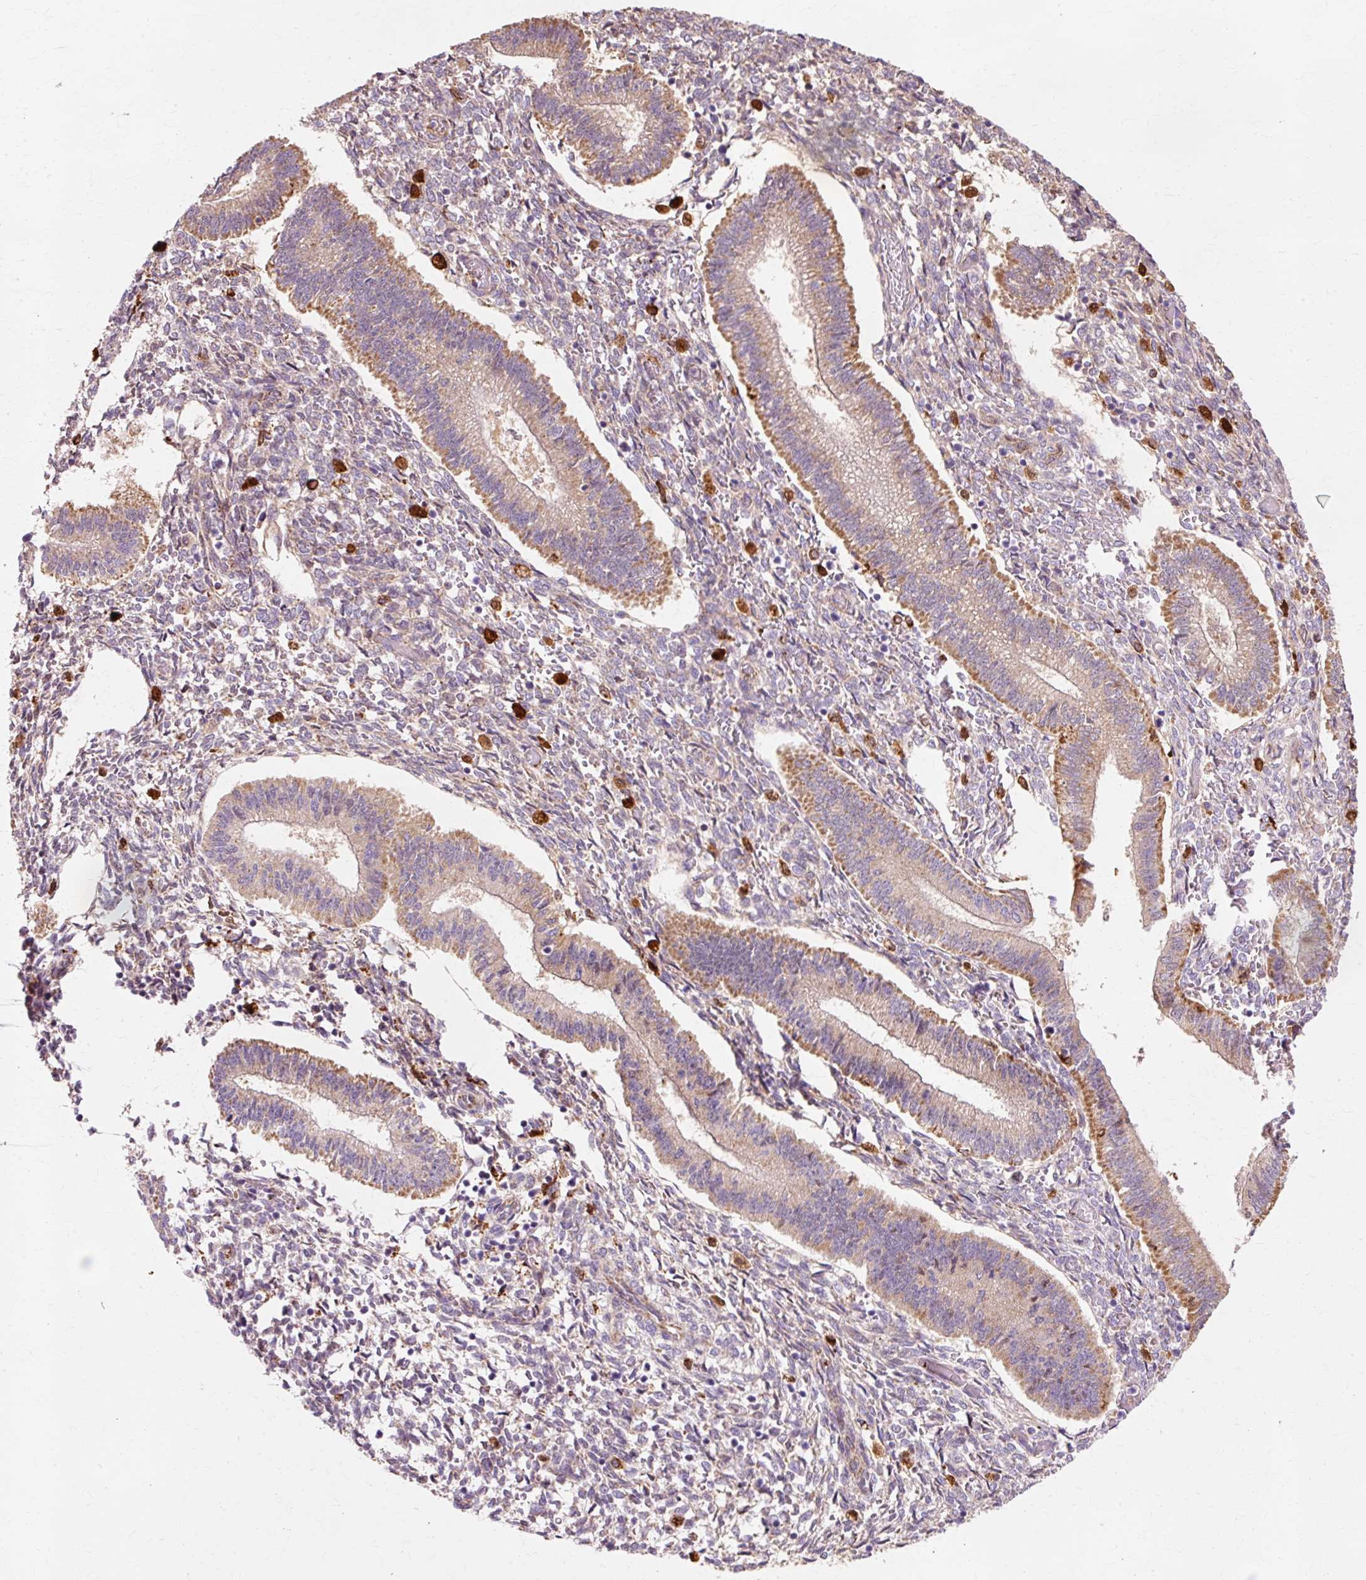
{"staining": {"intensity": "weak", "quantity": "25%-75%", "location": "cytoplasmic/membranous"}, "tissue": "endometrium", "cell_type": "Cells in endometrial stroma", "image_type": "normal", "snomed": [{"axis": "morphology", "description": "Normal tissue, NOS"}, {"axis": "topography", "description": "Endometrium"}], "caption": "Immunohistochemical staining of benign human endometrium exhibits weak cytoplasmic/membranous protein staining in about 25%-75% of cells in endometrial stroma.", "gene": "GPX1", "patient": {"sex": "female", "age": 25}}